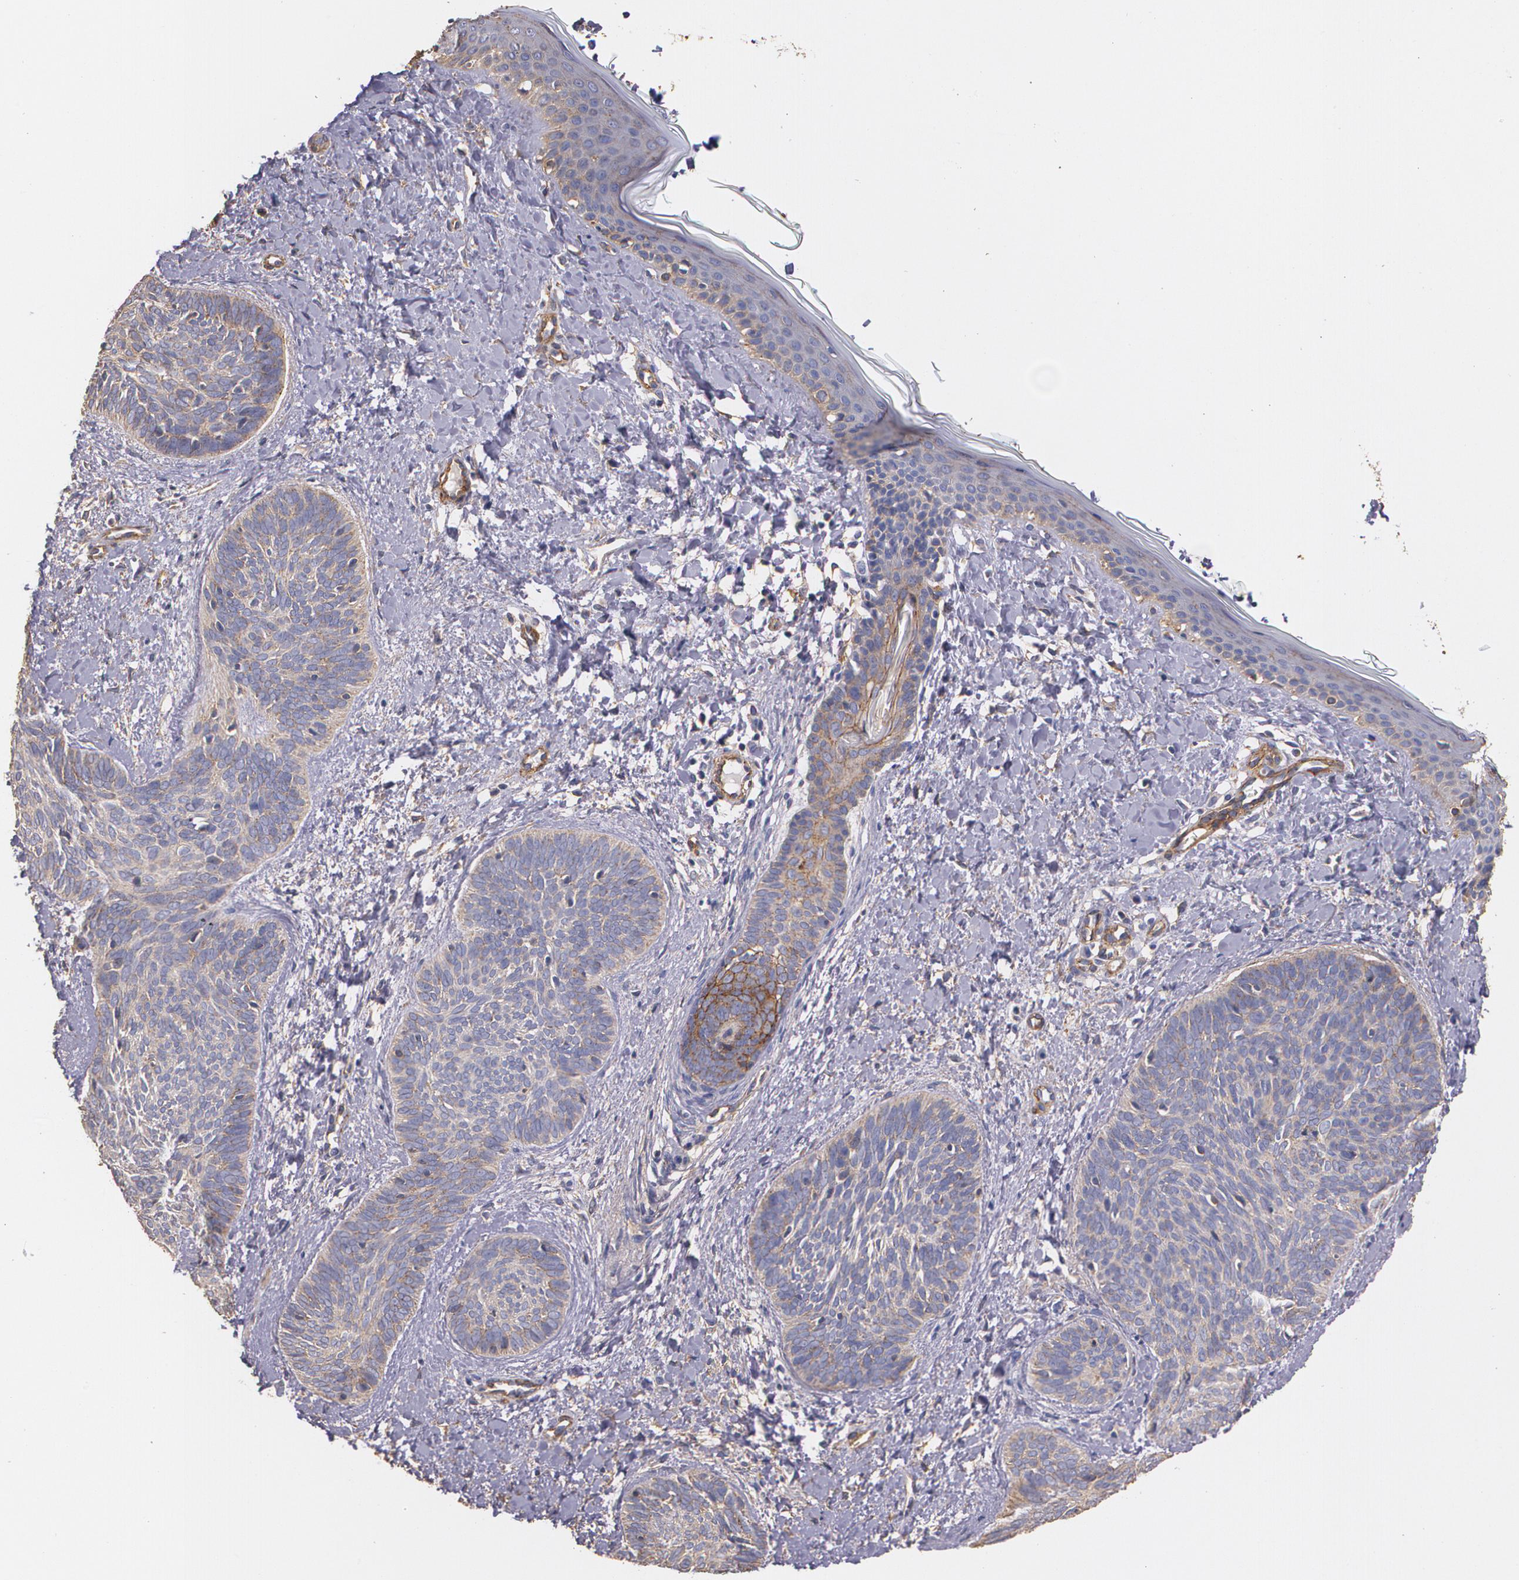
{"staining": {"intensity": "weak", "quantity": ">75%", "location": "cytoplasmic/membranous"}, "tissue": "skin cancer", "cell_type": "Tumor cells", "image_type": "cancer", "snomed": [{"axis": "morphology", "description": "Basal cell carcinoma"}, {"axis": "topography", "description": "Skin"}], "caption": "Protein positivity by IHC demonstrates weak cytoplasmic/membranous positivity in about >75% of tumor cells in basal cell carcinoma (skin).", "gene": "TJP1", "patient": {"sex": "female", "age": 81}}